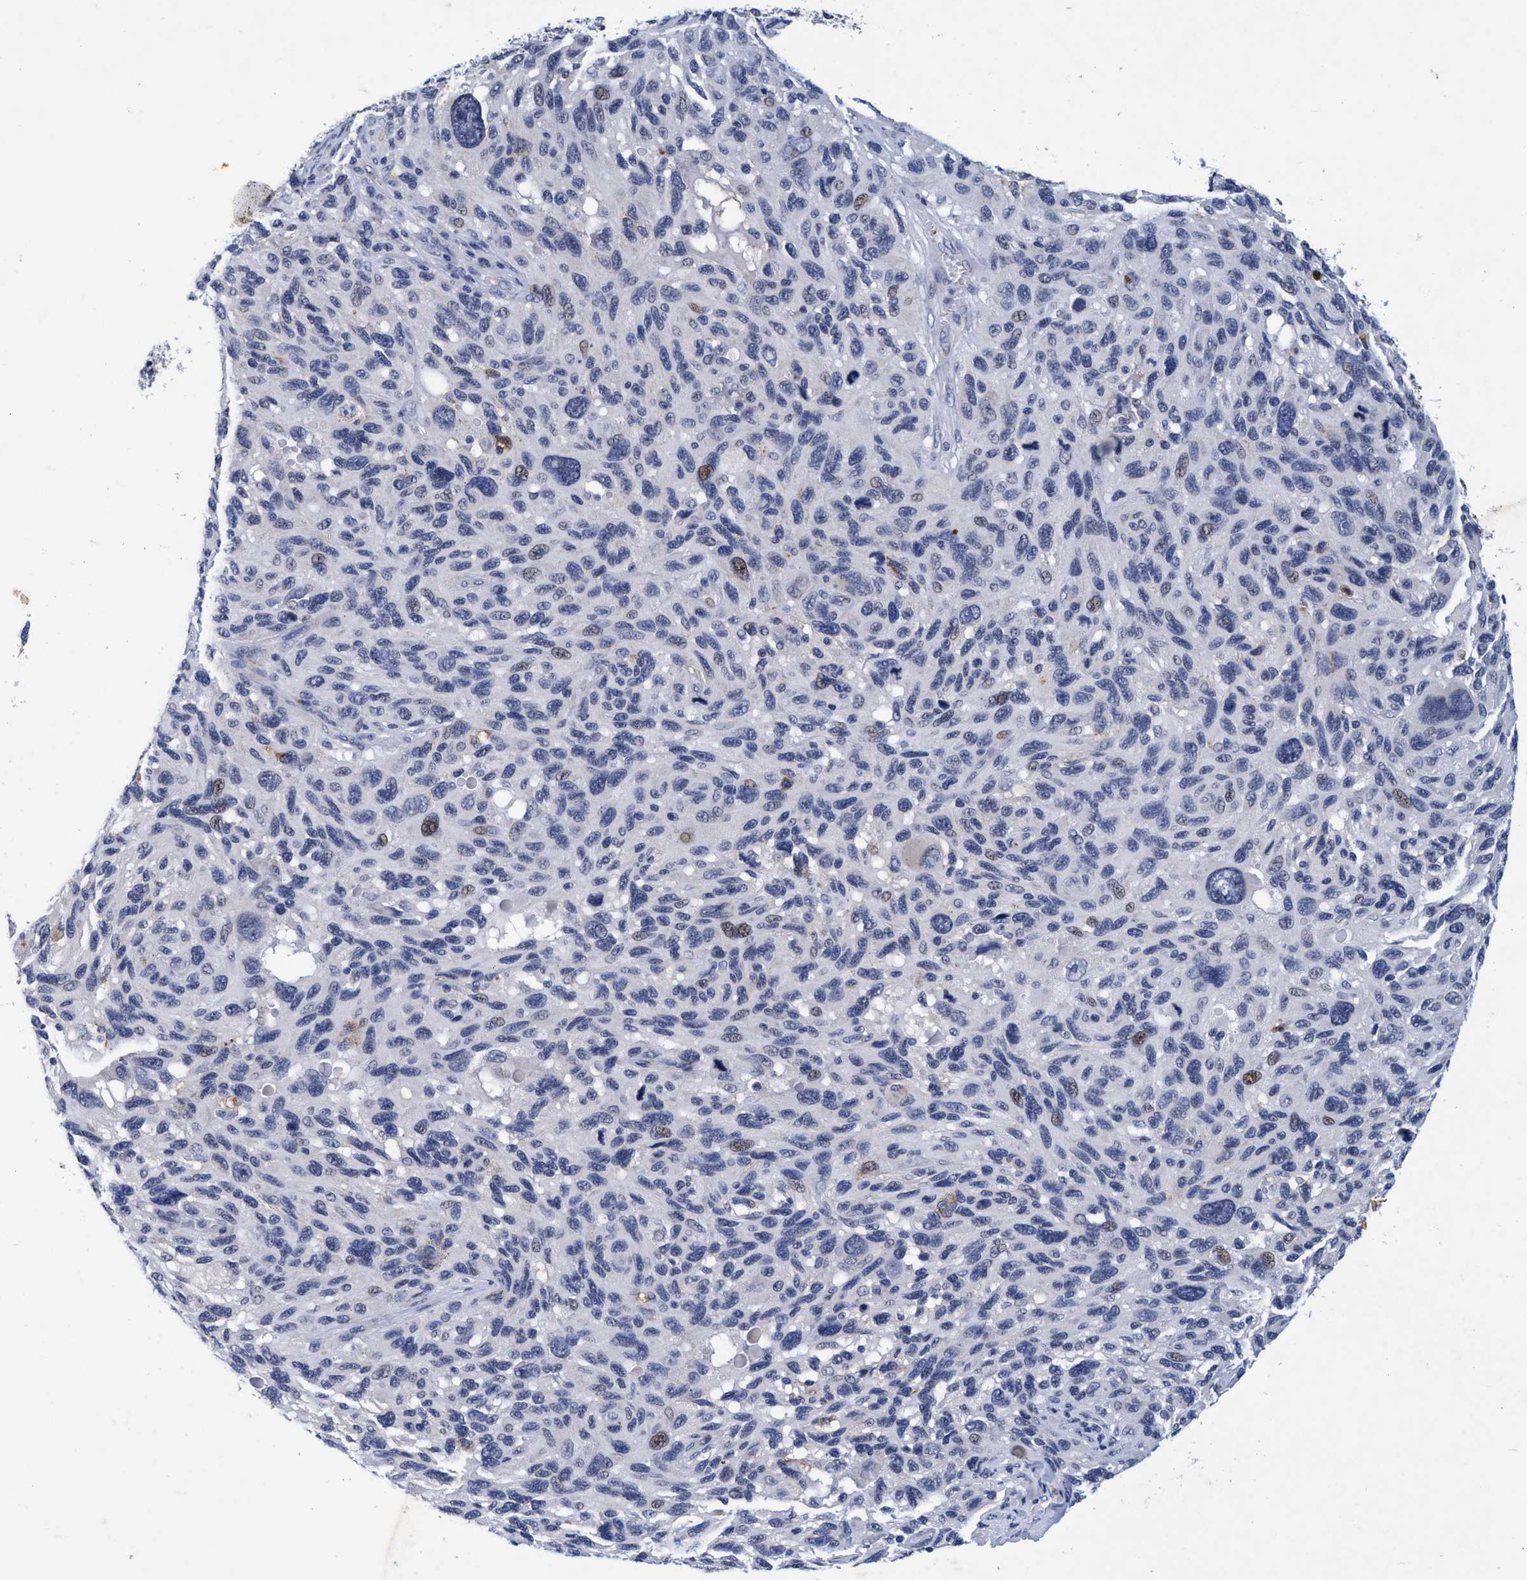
{"staining": {"intensity": "weak", "quantity": "<25%", "location": "nuclear"}, "tissue": "melanoma", "cell_type": "Tumor cells", "image_type": "cancer", "snomed": [{"axis": "morphology", "description": "Malignant melanoma, NOS"}, {"axis": "topography", "description": "Skin"}], "caption": "This is an IHC micrograph of human malignant melanoma. There is no positivity in tumor cells.", "gene": "GRB14", "patient": {"sex": "male", "age": 53}}